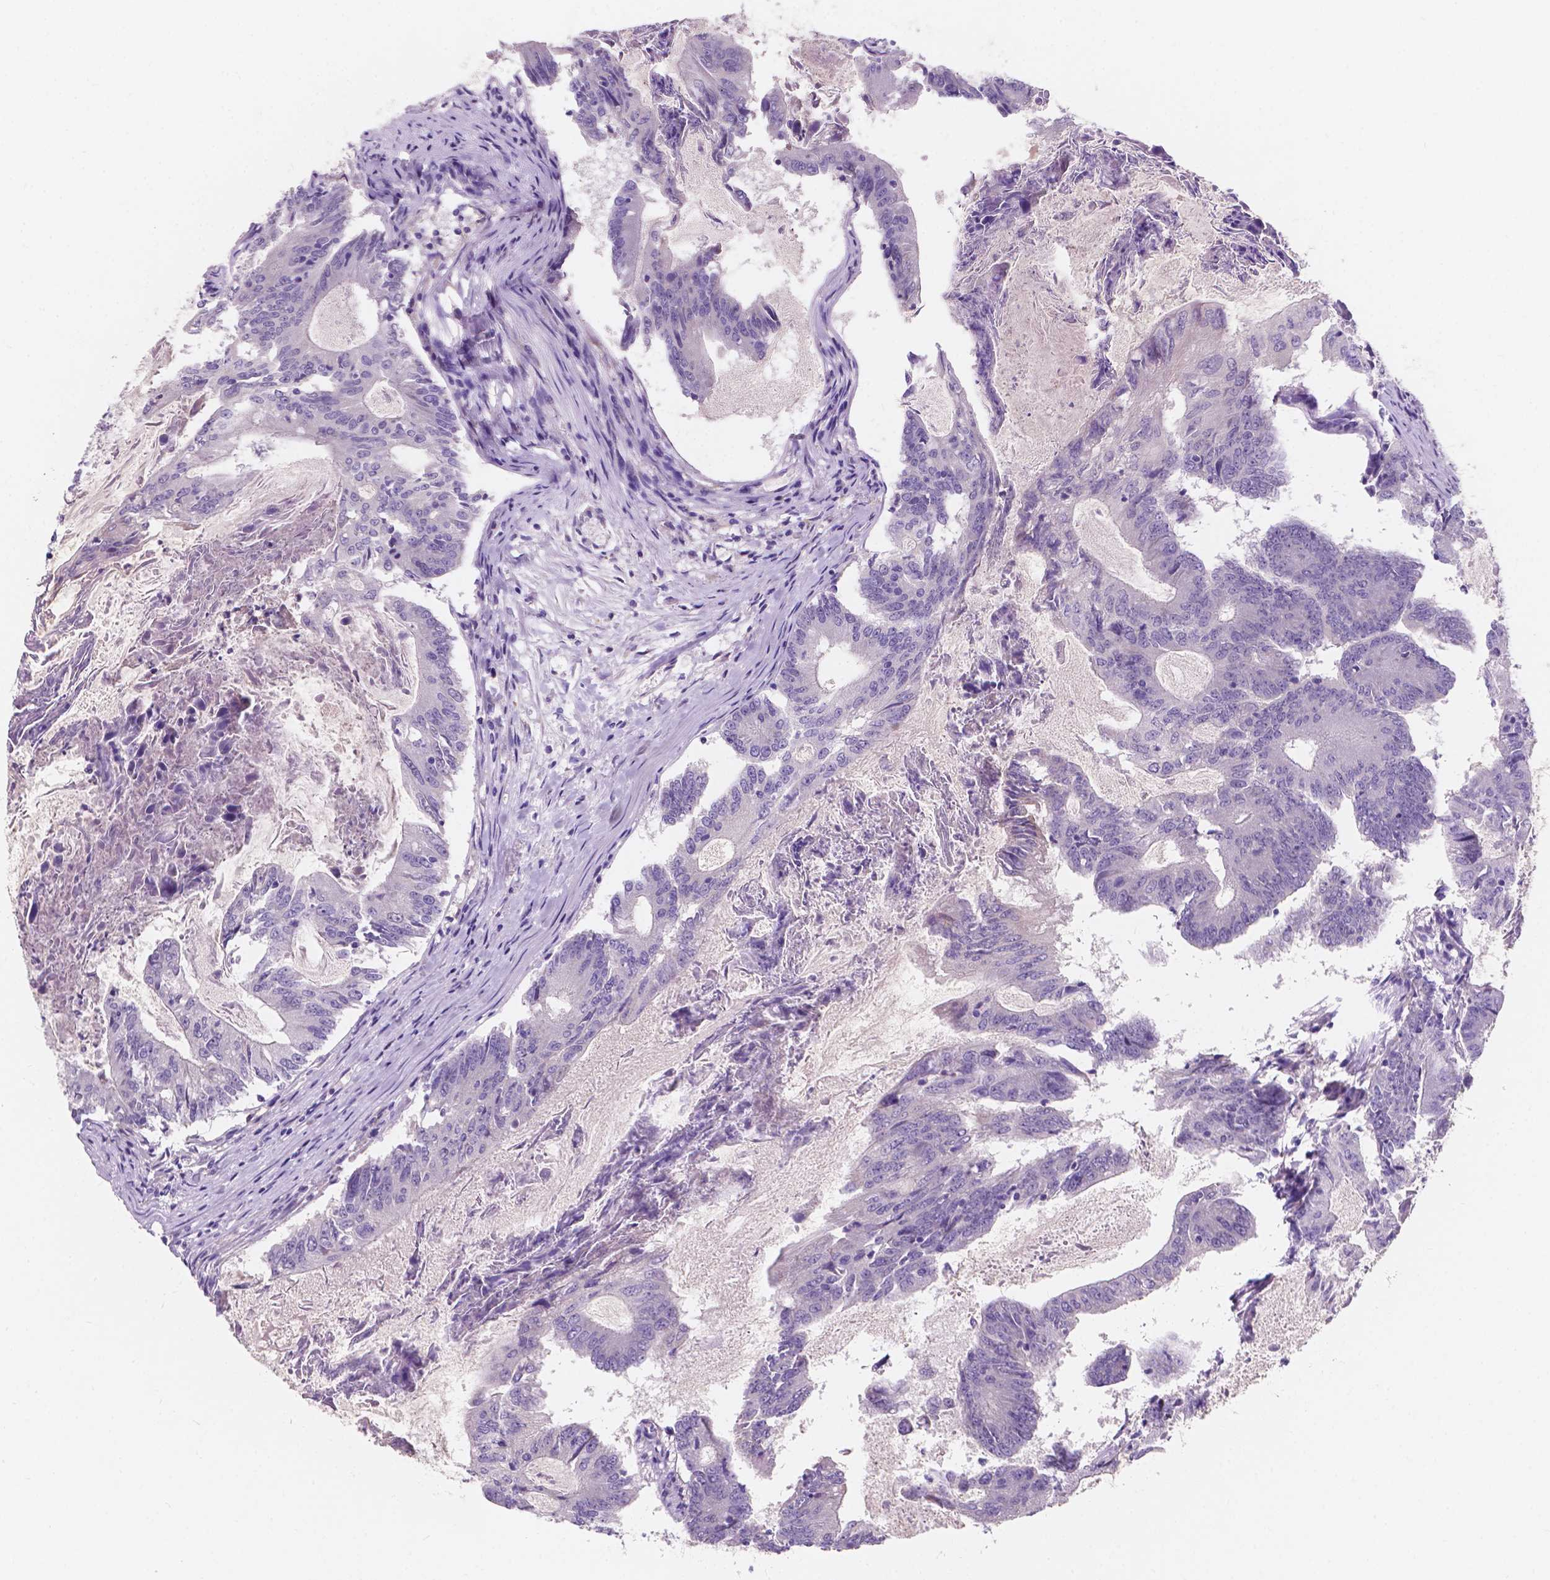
{"staining": {"intensity": "negative", "quantity": "none", "location": "none"}, "tissue": "colorectal cancer", "cell_type": "Tumor cells", "image_type": "cancer", "snomed": [{"axis": "morphology", "description": "Adenocarcinoma, NOS"}, {"axis": "topography", "description": "Colon"}], "caption": "Human colorectal cancer stained for a protein using immunohistochemistry exhibits no expression in tumor cells.", "gene": "IREB2", "patient": {"sex": "female", "age": 70}}